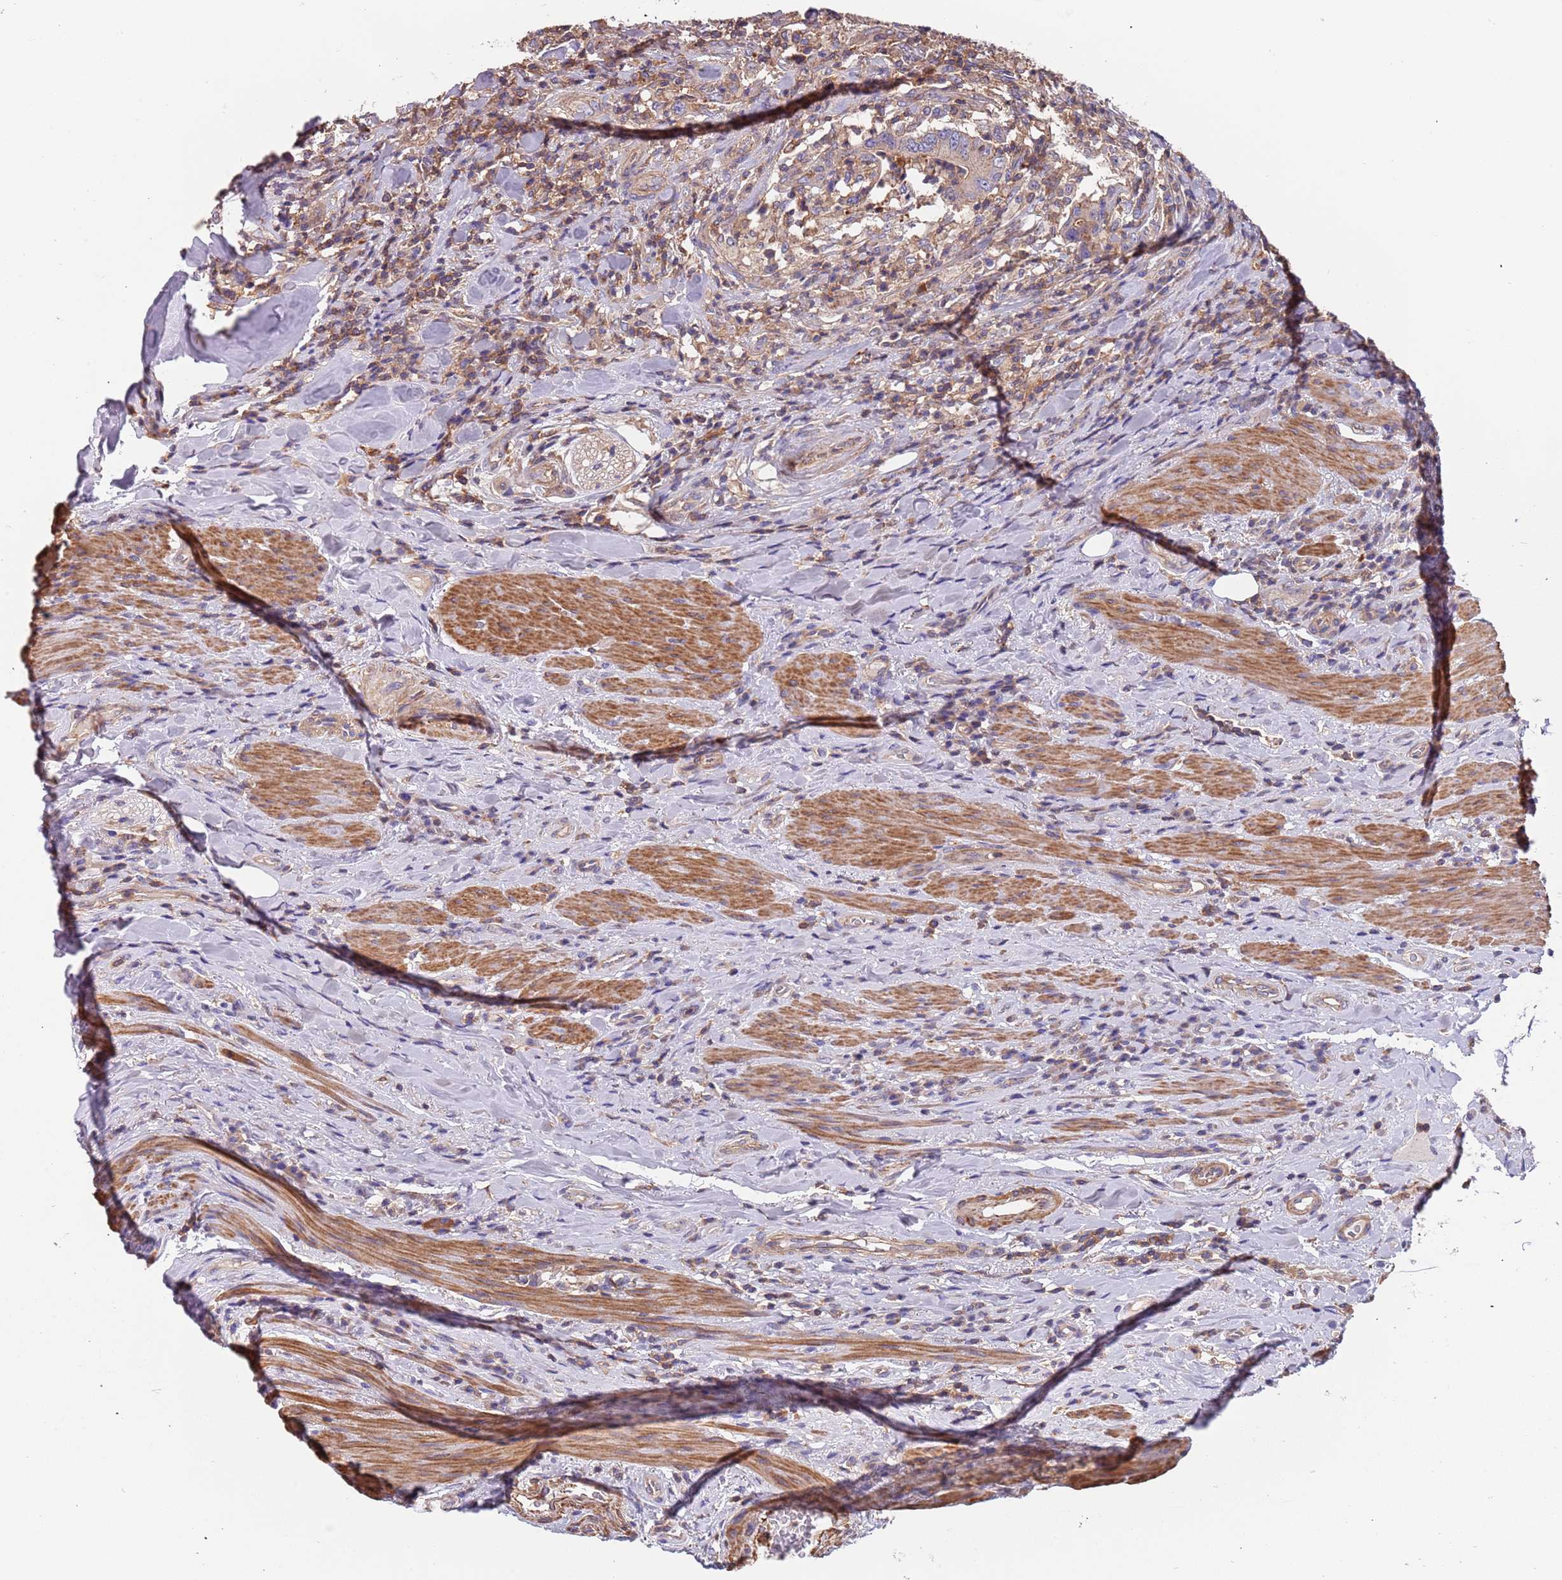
{"staining": {"intensity": "weak", "quantity": "<25%", "location": "cytoplasmic/membranous"}, "tissue": "colorectal cancer", "cell_type": "Tumor cells", "image_type": "cancer", "snomed": [{"axis": "morphology", "description": "Adenocarcinoma, NOS"}, {"axis": "topography", "description": "Colon"}], "caption": "This is an immunohistochemistry (IHC) micrograph of human colorectal adenocarcinoma. There is no expression in tumor cells.", "gene": "SYT4", "patient": {"sex": "female", "age": 66}}